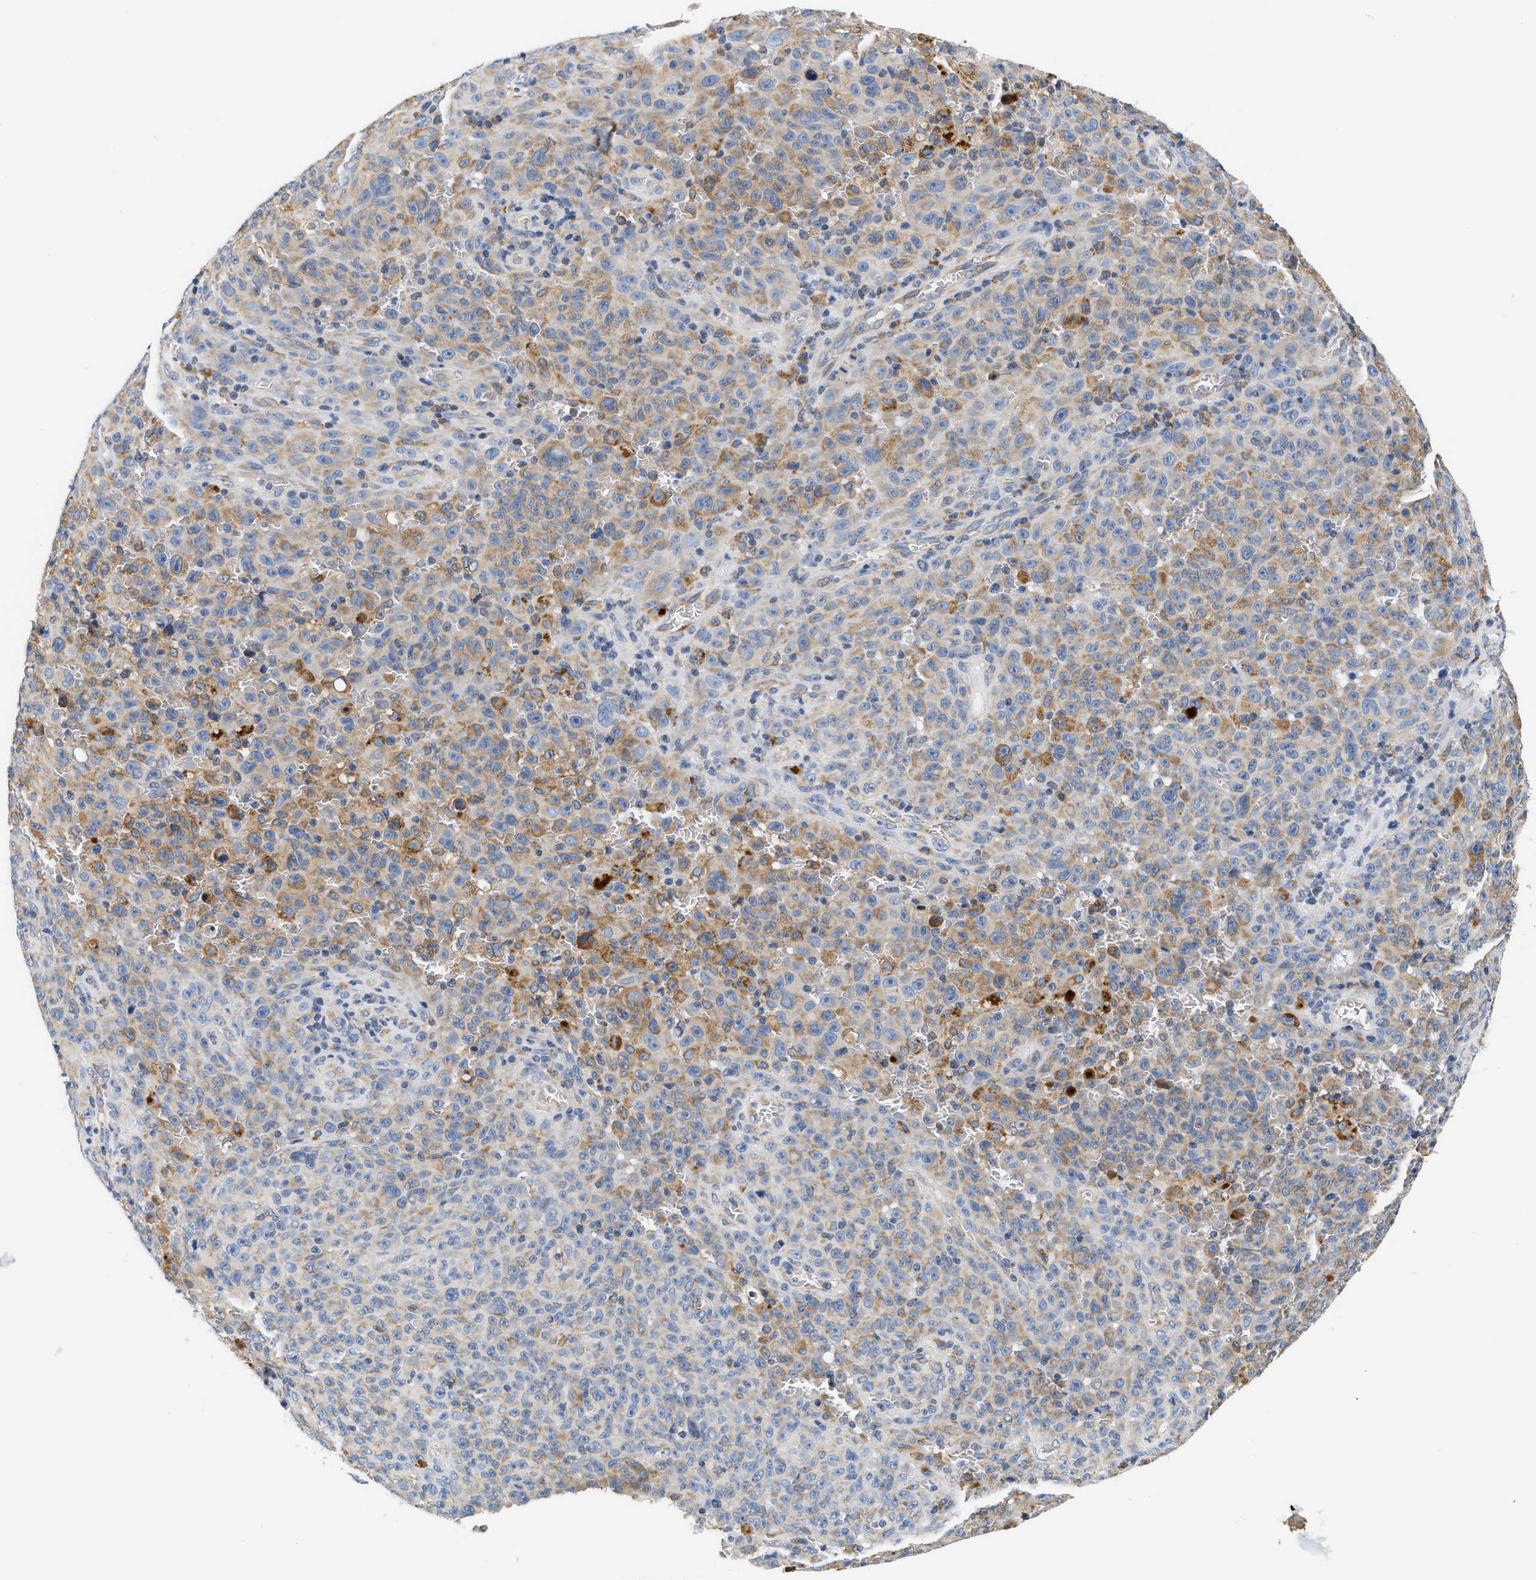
{"staining": {"intensity": "moderate", "quantity": "25%-75%", "location": "cytoplasmic/membranous"}, "tissue": "melanoma", "cell_type": "Tumor cells", "image_type": "cancer", "snomed": [{"axis": "morphology", "description": "Malignant melanoma, NOS"}, {"axis": "topography", "description": "Skin"}], "caption": "Immunohistochemistry (IHC) photomicrograph of neoplastic tissue: human melanoma stained using immunohistochemistry shows medium levels of moderate protein expression localized specifically in the cytoplasmic/membranous of tumor cells, appearing as a cytoplasmic/membranous brown color.", "gene": "HDHD3", "patient": {"sex": "female", "age": 82}}